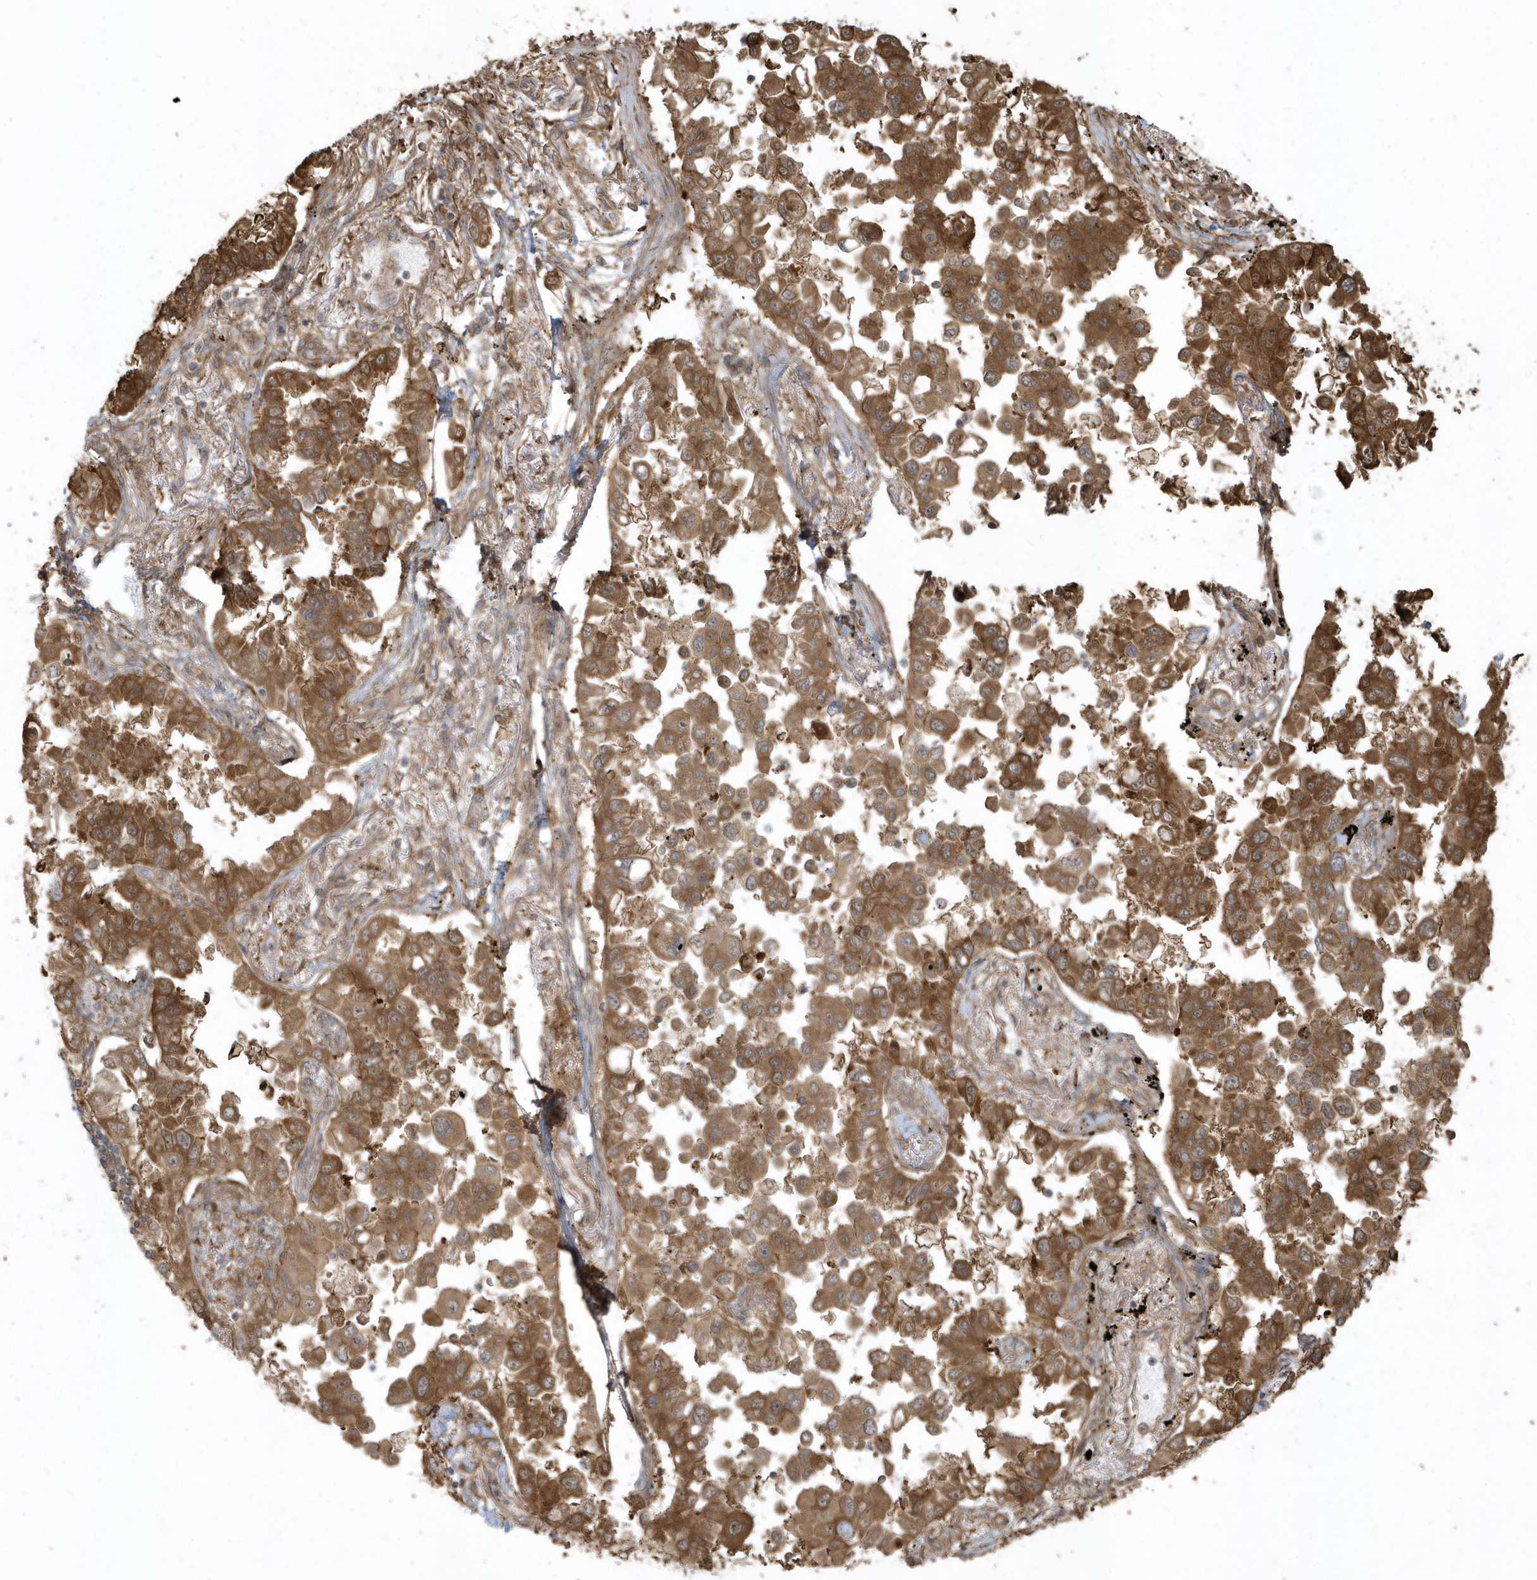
{"staining": {"intensity": "strong", "quantity": ">75%", "location": "cytoplasmic/membranous,nuclear"}, "tissue": "lung cancer", "cell_type": "Tumor cells", "image_type": "cancer", "snomed": [{"axis": "morphology", "description": "Adenocarcinoma, NOS"}, {"axis": "topography", "description": "Lung"}], "caption": "Immunohistochemistry (DAB) staining of lung cancer exhibits strong cytoplasmic/membranous and nuclear protein positivity in approximately >75% of tumor cells. Using DAB (3,3'-diaminobenzidine) (brown) and hematoxylin (blue) stains, captured at high magnification using brightfield microscopy.", "gene": "HNMT", "patient": {"sex": "female", "age": 67}}